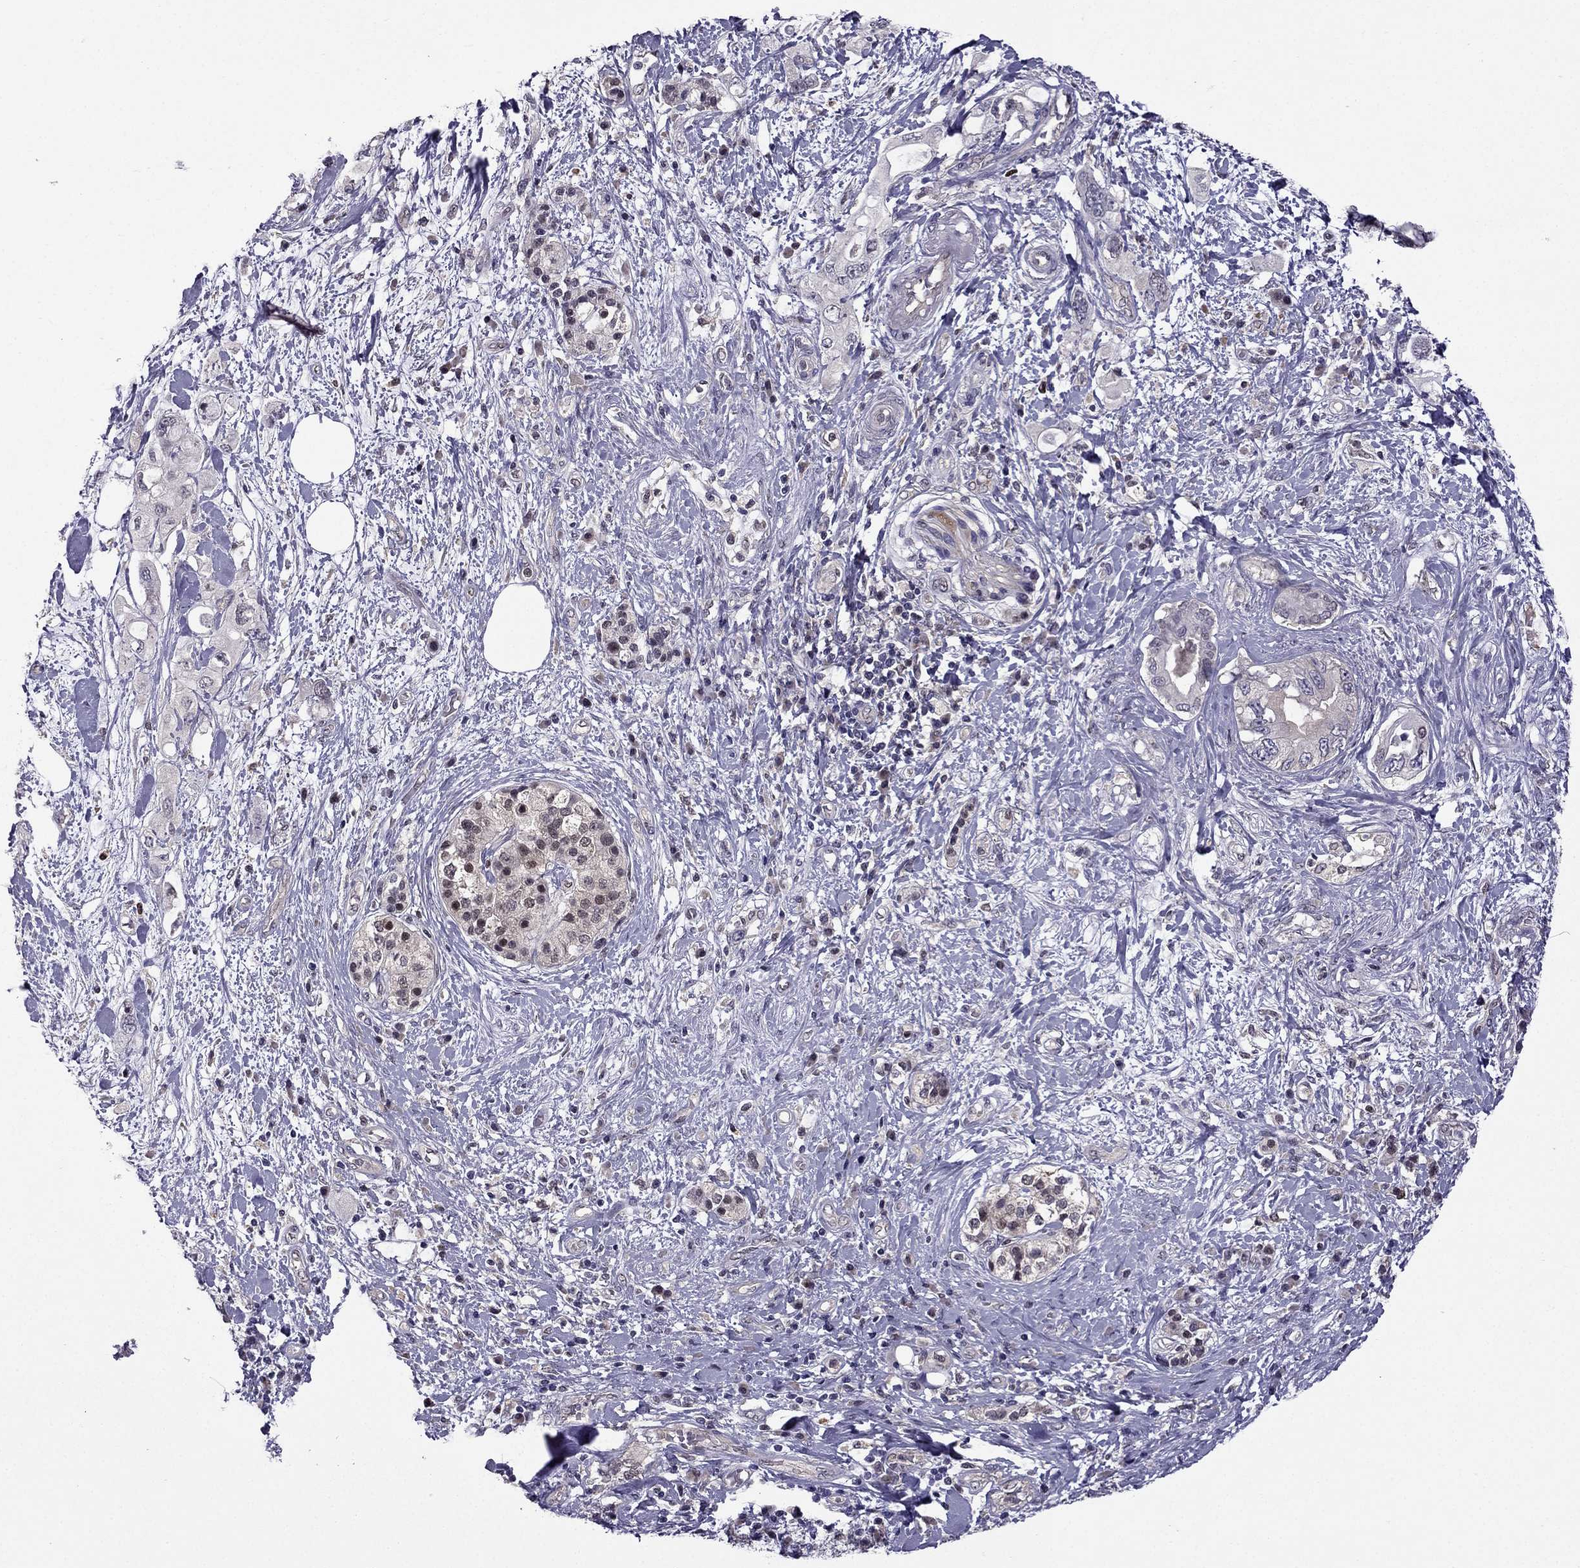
{"staining": {"intensity": "negative", "quantity": "none", "location": "none"}, "tissue": "pancreatic cancer", "cell_type": "Tumor cells", "image_type": "cancer", "snomed": [{"axis": "morphology", "description": "Adenocarcinoma, NOS"}, {"axis": "topography", "description": "Pancreas"}], "caption": "Immunohistochemical staining of human adenocarcinoma (pancreatic) displays no significant expression in tumor cells. (Stains: DAB (3,3'-diaminobenzidine) IHC with hematoxylin counter stain, Microscopy: brightfield microscopy at high magnification).", "gene": "CDK5", "patient": {"sex": "female", "age": 56}}